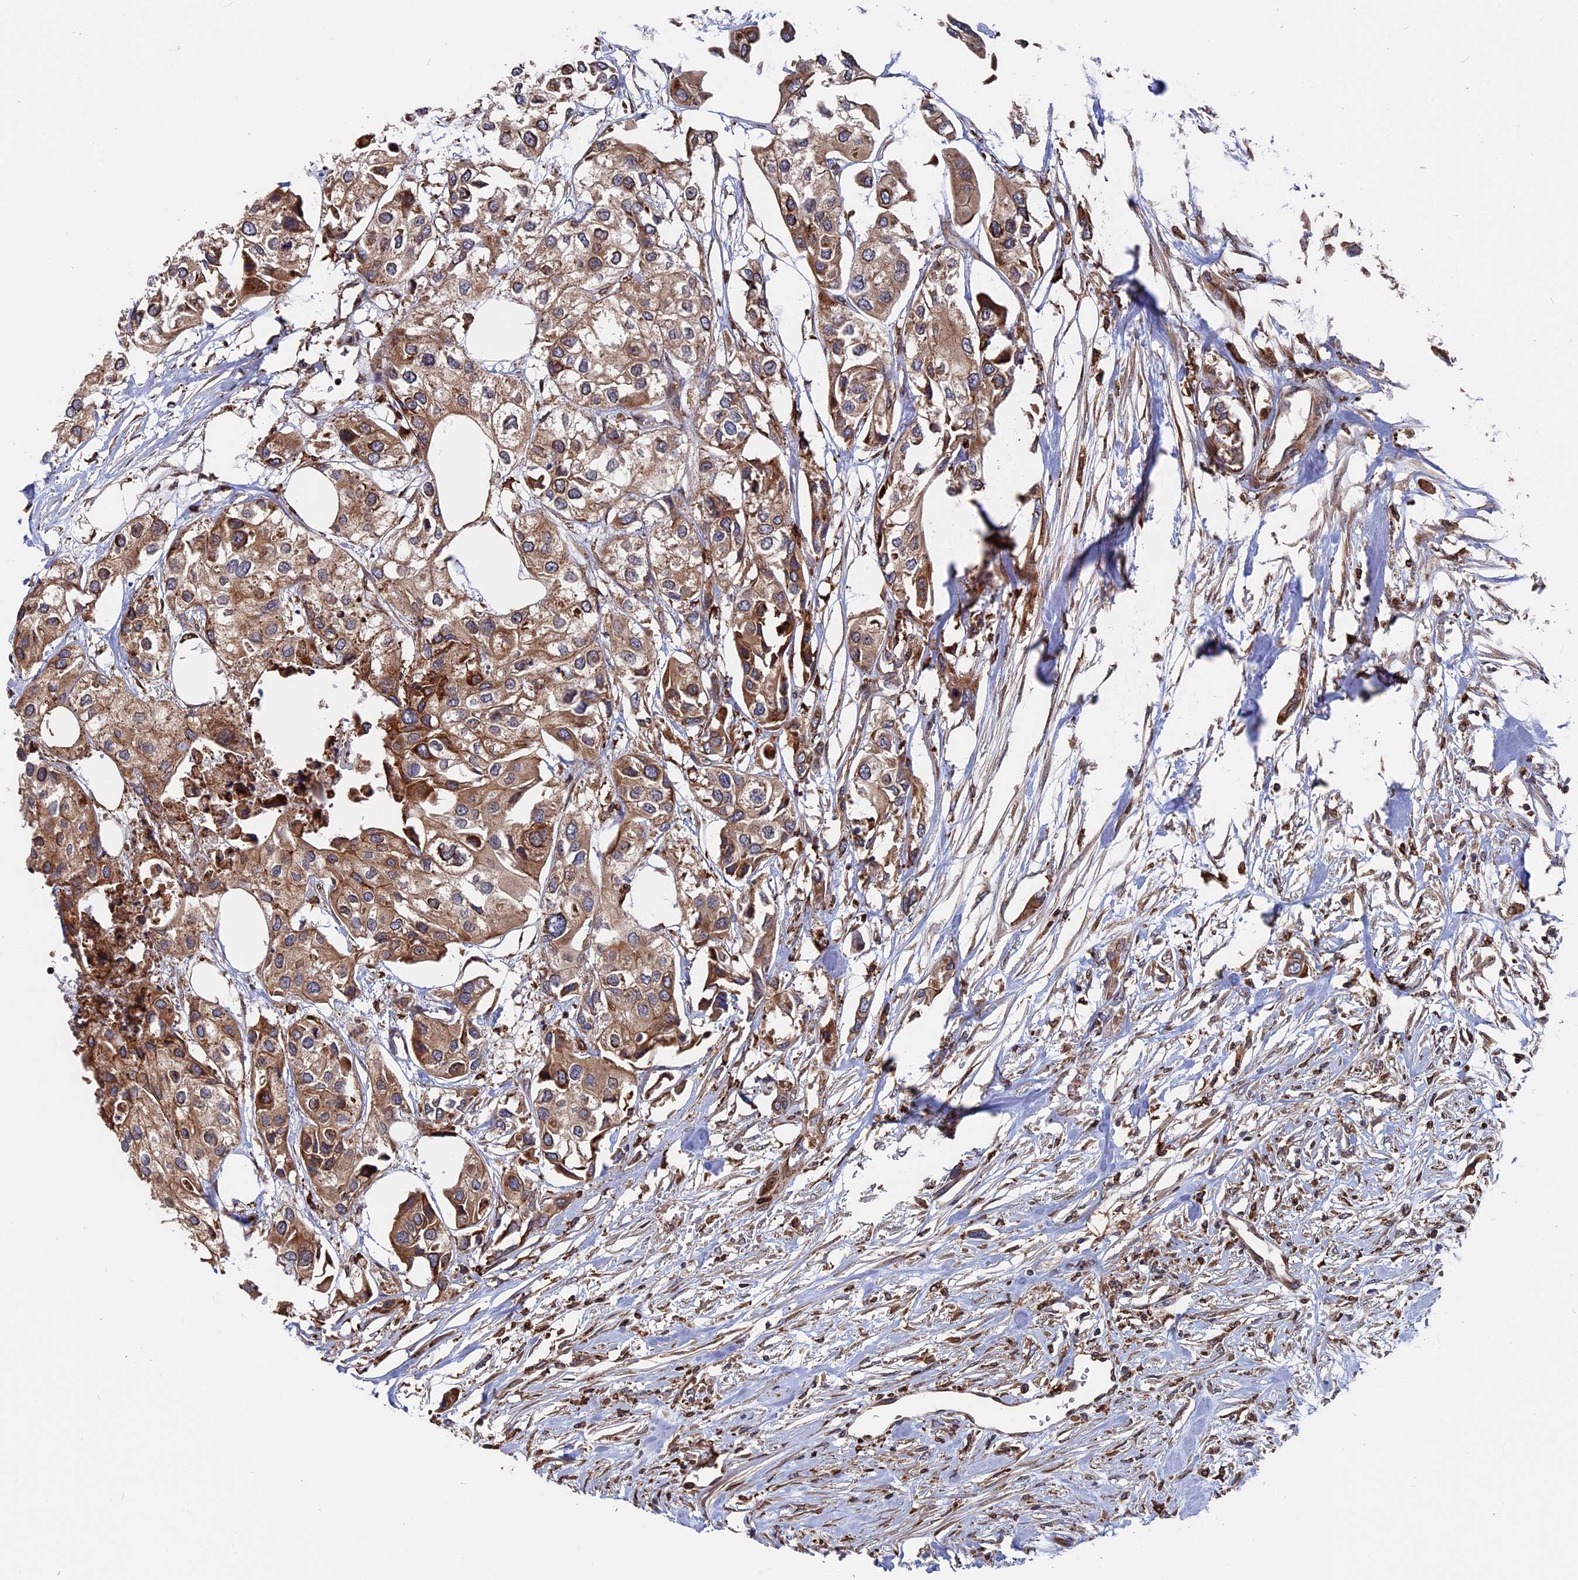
{"staining": {"intensity": "moderate", "quantity": ">75%", "location": "cytoplasmic/membranous"}, "tissue": "urothelial cancer", "cell_type": "Tumor cells", "image_type": "cancer", "snomed": [{"axis": "morphology", "description": "Urothelial carcinoma, High grade"}, {"axis": "topography", "description": "Urinary bladder"}], "caption": "Urothelial cancer stained with a protein marker demonstrates moderate staining in tumor cells.", "gene": "RPUSD1", "patient": {"sex": "male", "age": 64}}